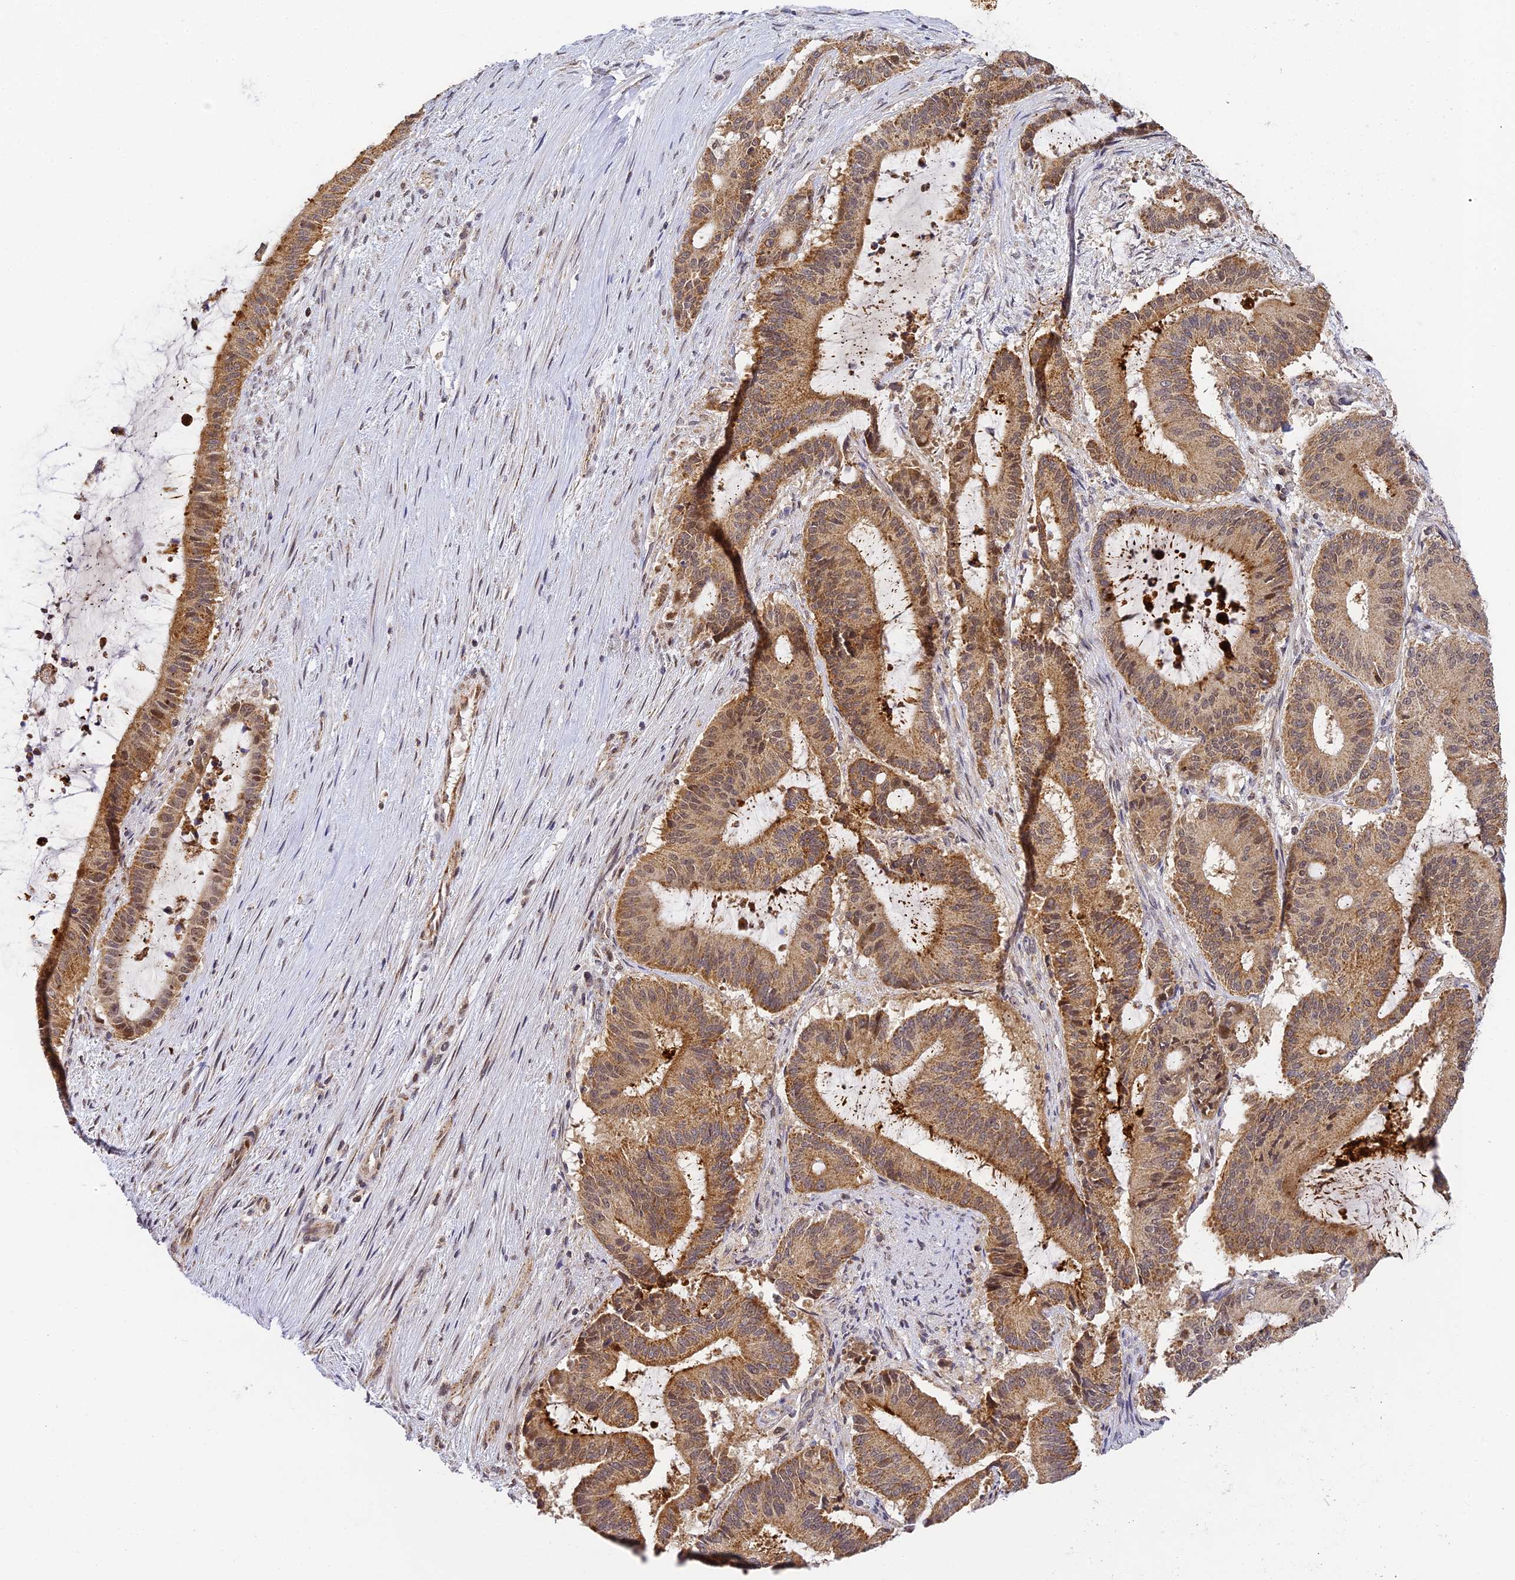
{"staining": {"intensity": "moderate", "quantity": ">75%", "location": "cytoplasmic/membranous,nuclear"}, "tissue": "liver cancer", "cell_type": "Tumor cells", "image_type": "cancer", "snomed": [{"axis": "morphology", "description": "Normal tissue, NOS"}, {"axis": "morphology", "description": "Cholangiocarcinoma"}, {"axis": "topography", "description": "Liver"}, {"axis": "topography", "description": "Peripheral nerve tissue"}], "caption": "There is medium levels of moderate cytoplasmic/membranous and nuclear staining in tumor cells of liver cholangiocarcinoma, as demonstrated by immunohistochemical staining (brown color).", "gene": "DNAAF10", "patient": {"sex": "female", "age": 73}}